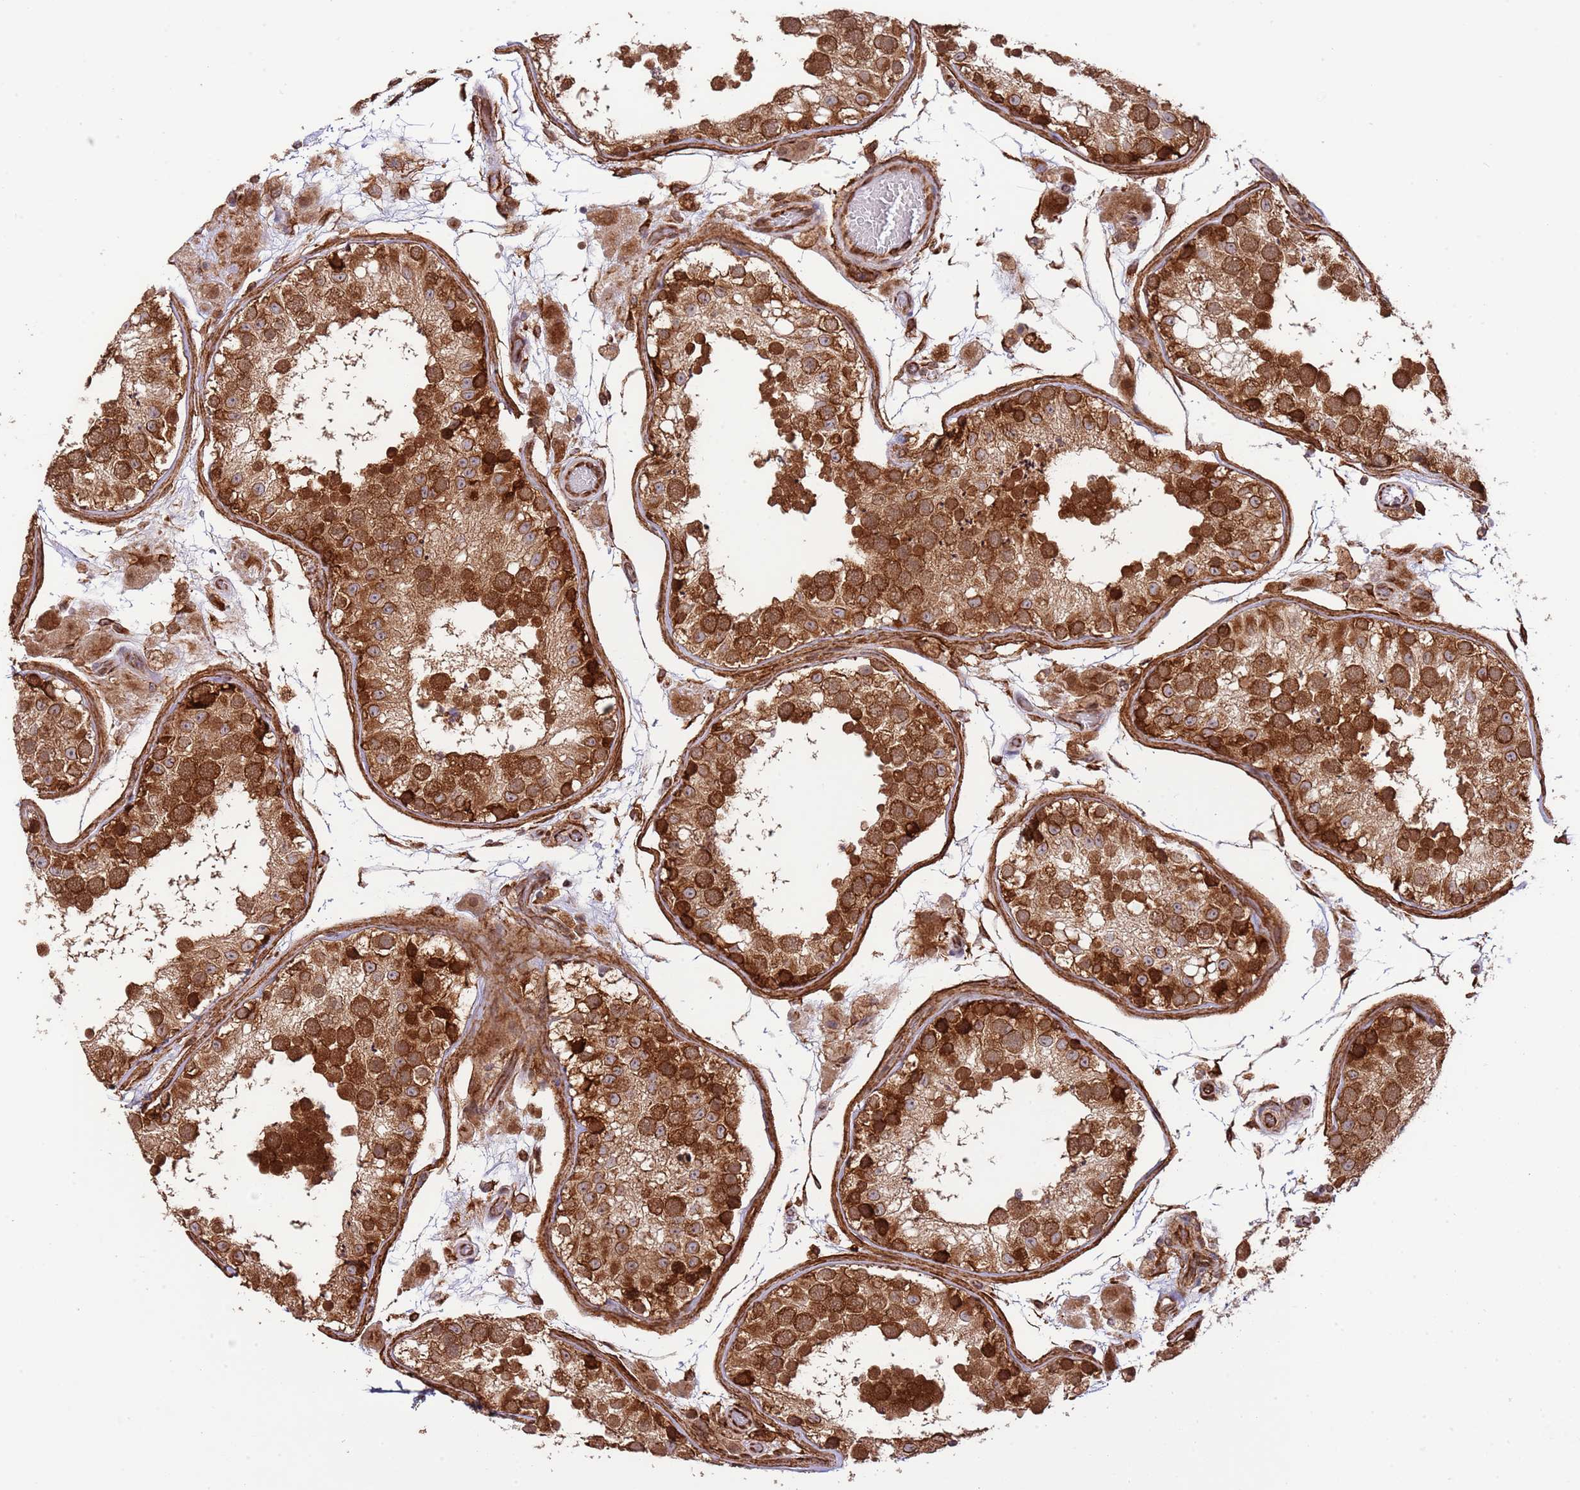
{"staining": {"intensity": "strong", "quantity": ">75%", "location": "cytoplasmic/membranous"}, "tissue": "testis", "cell_type": "Cells in seminiferous ducts", "image_type": "normal", "snomed": [{"axis": "morphology", "description": "Normal tissue, NOS"}, {"axis": "topography", "description": "Testis"}], "caption": "High-power microscopy captured an IHC photomicrograph of normal testis, revealing strong cytoplasmic/membranous staining in about >75% of cells in seminiferous ducts.", "gene": "NEK3", "patient": {"sex": "male", "age": 26}}